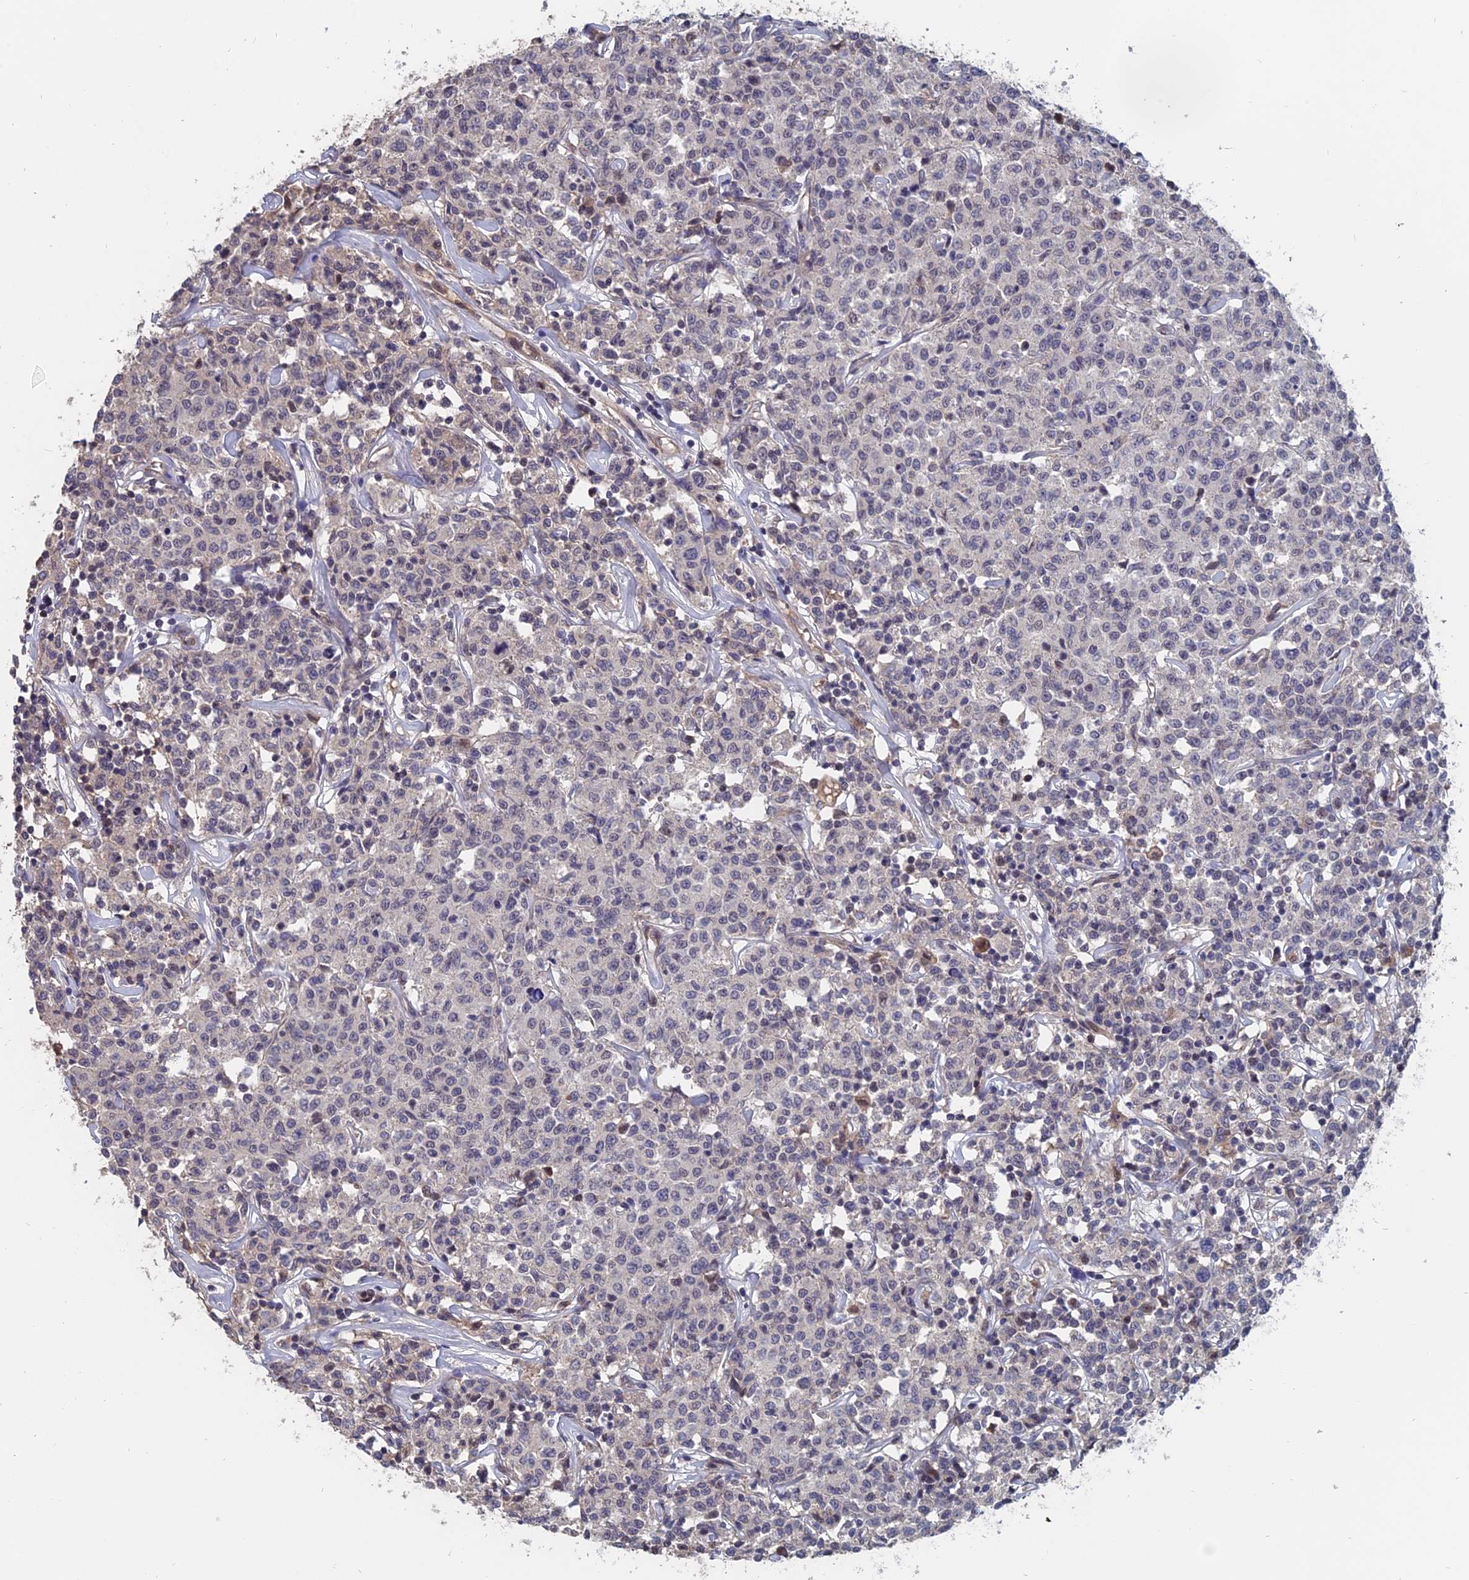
{"staining": {"intensity": "negative", "quantity": "none", "location": "none"}, "tissue": "lymphoma", "cell_type": "Tumor cells", "image_type": "cancer", "snomed": [{"axis": "morphology", "description": "Malignant lymphoma, non-Hodgkin's type, Low grade"}, {"axis": "topography", "description": "Small intestine"}], "caption": "The immunohistochemistry (IHC) histopathology image has no significant expression in tumor cells of lymphoma tissue.", "gene": "SLC33A1", "patient": {"sex": "female", "age": 59}}